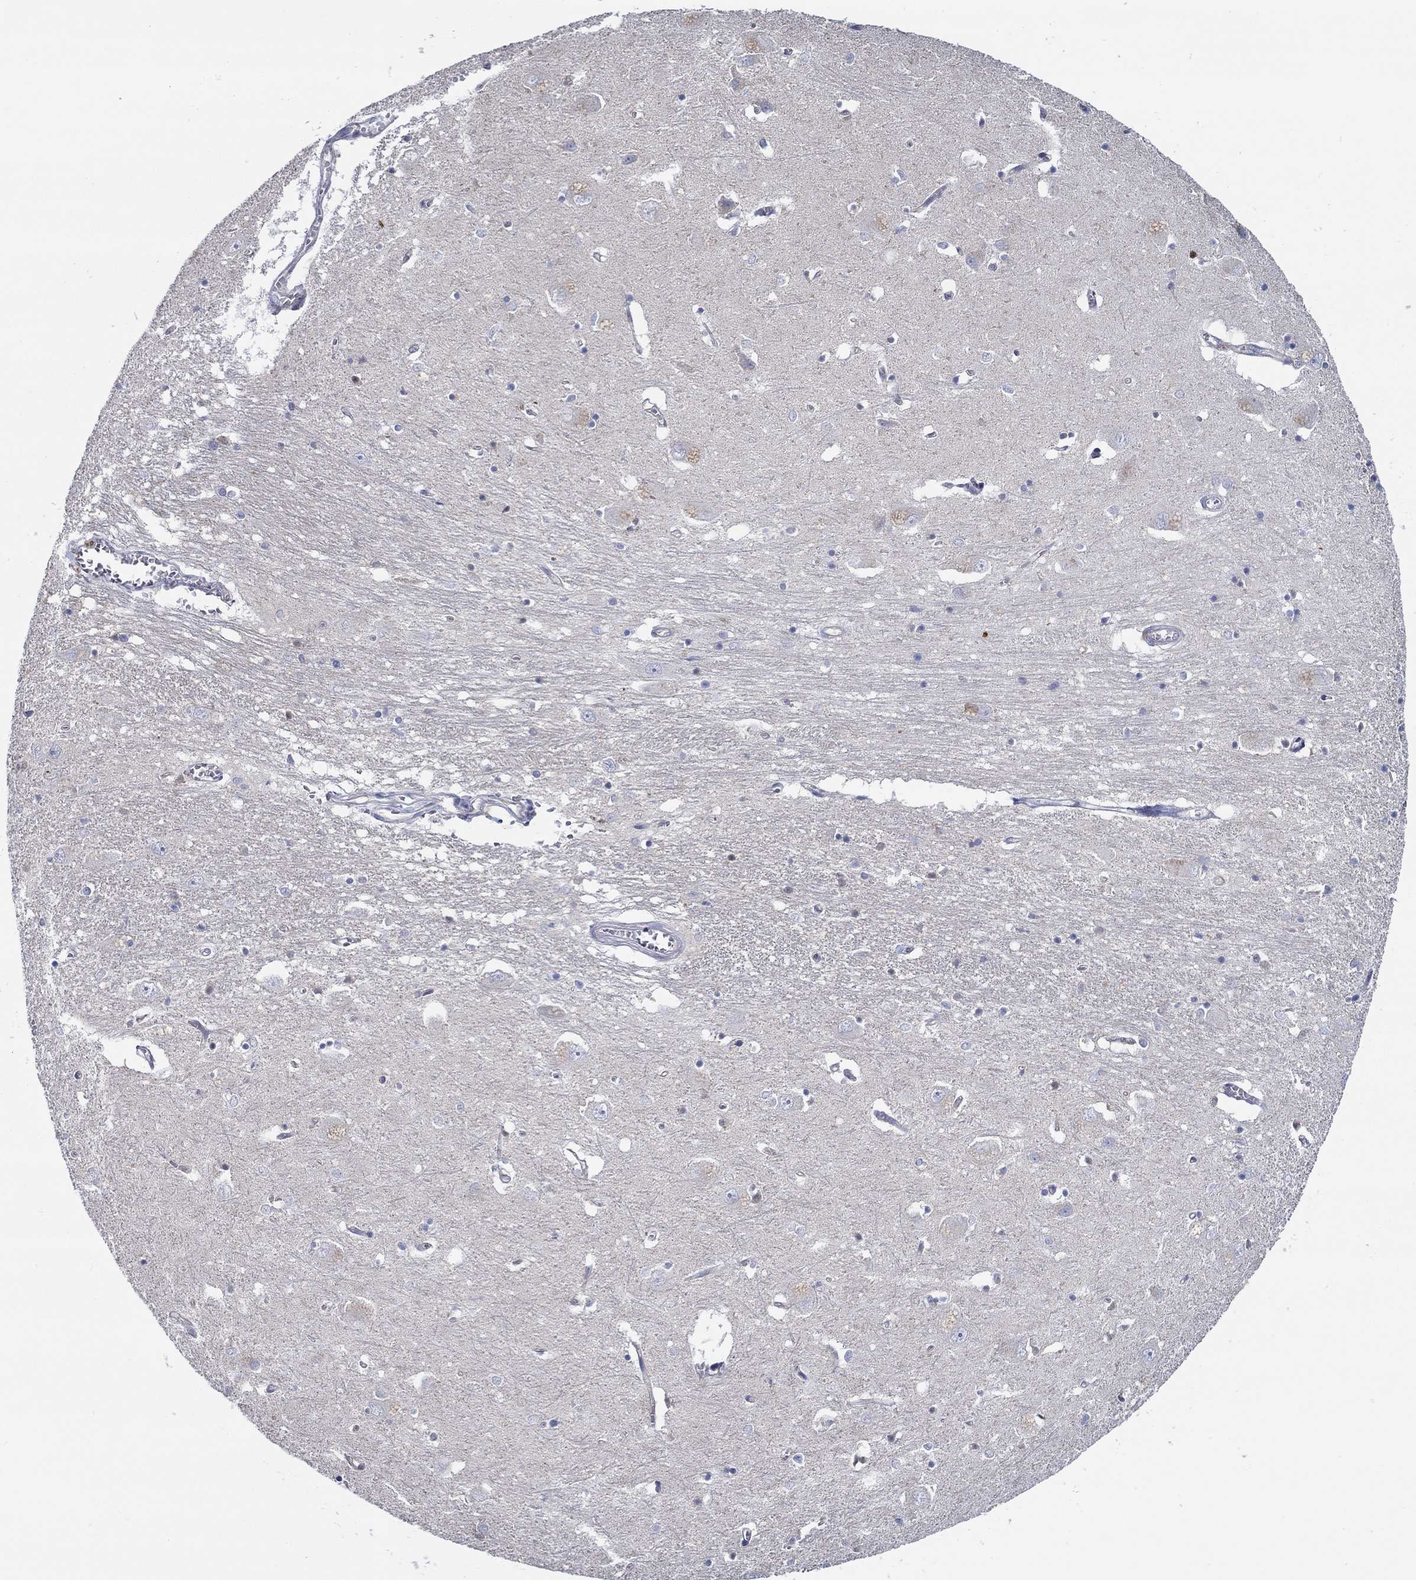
{"staining": {"intensity": "negative", "quantity": "none", "location": "none"}, "tissue": "caudate", "cell_type": "Glial cells", "image_type": "normal", "snomed": [{"axis": "morphology", "description": "Normal tissue, NOS"}, {"axis": "topography", "description": "Lateral ventricle wall"}], "caption": "IHC photomicrograph of unremarkable caudate: human caudate stained with DAB demonstrates no significant protein expression in glial cells. (DAB (3,3'-diaminobenzidine) immunohistochemistry with hematoxylin counter stain).", "gene": "CFAP61", "patient": {"sex": "male", "age": 54}}